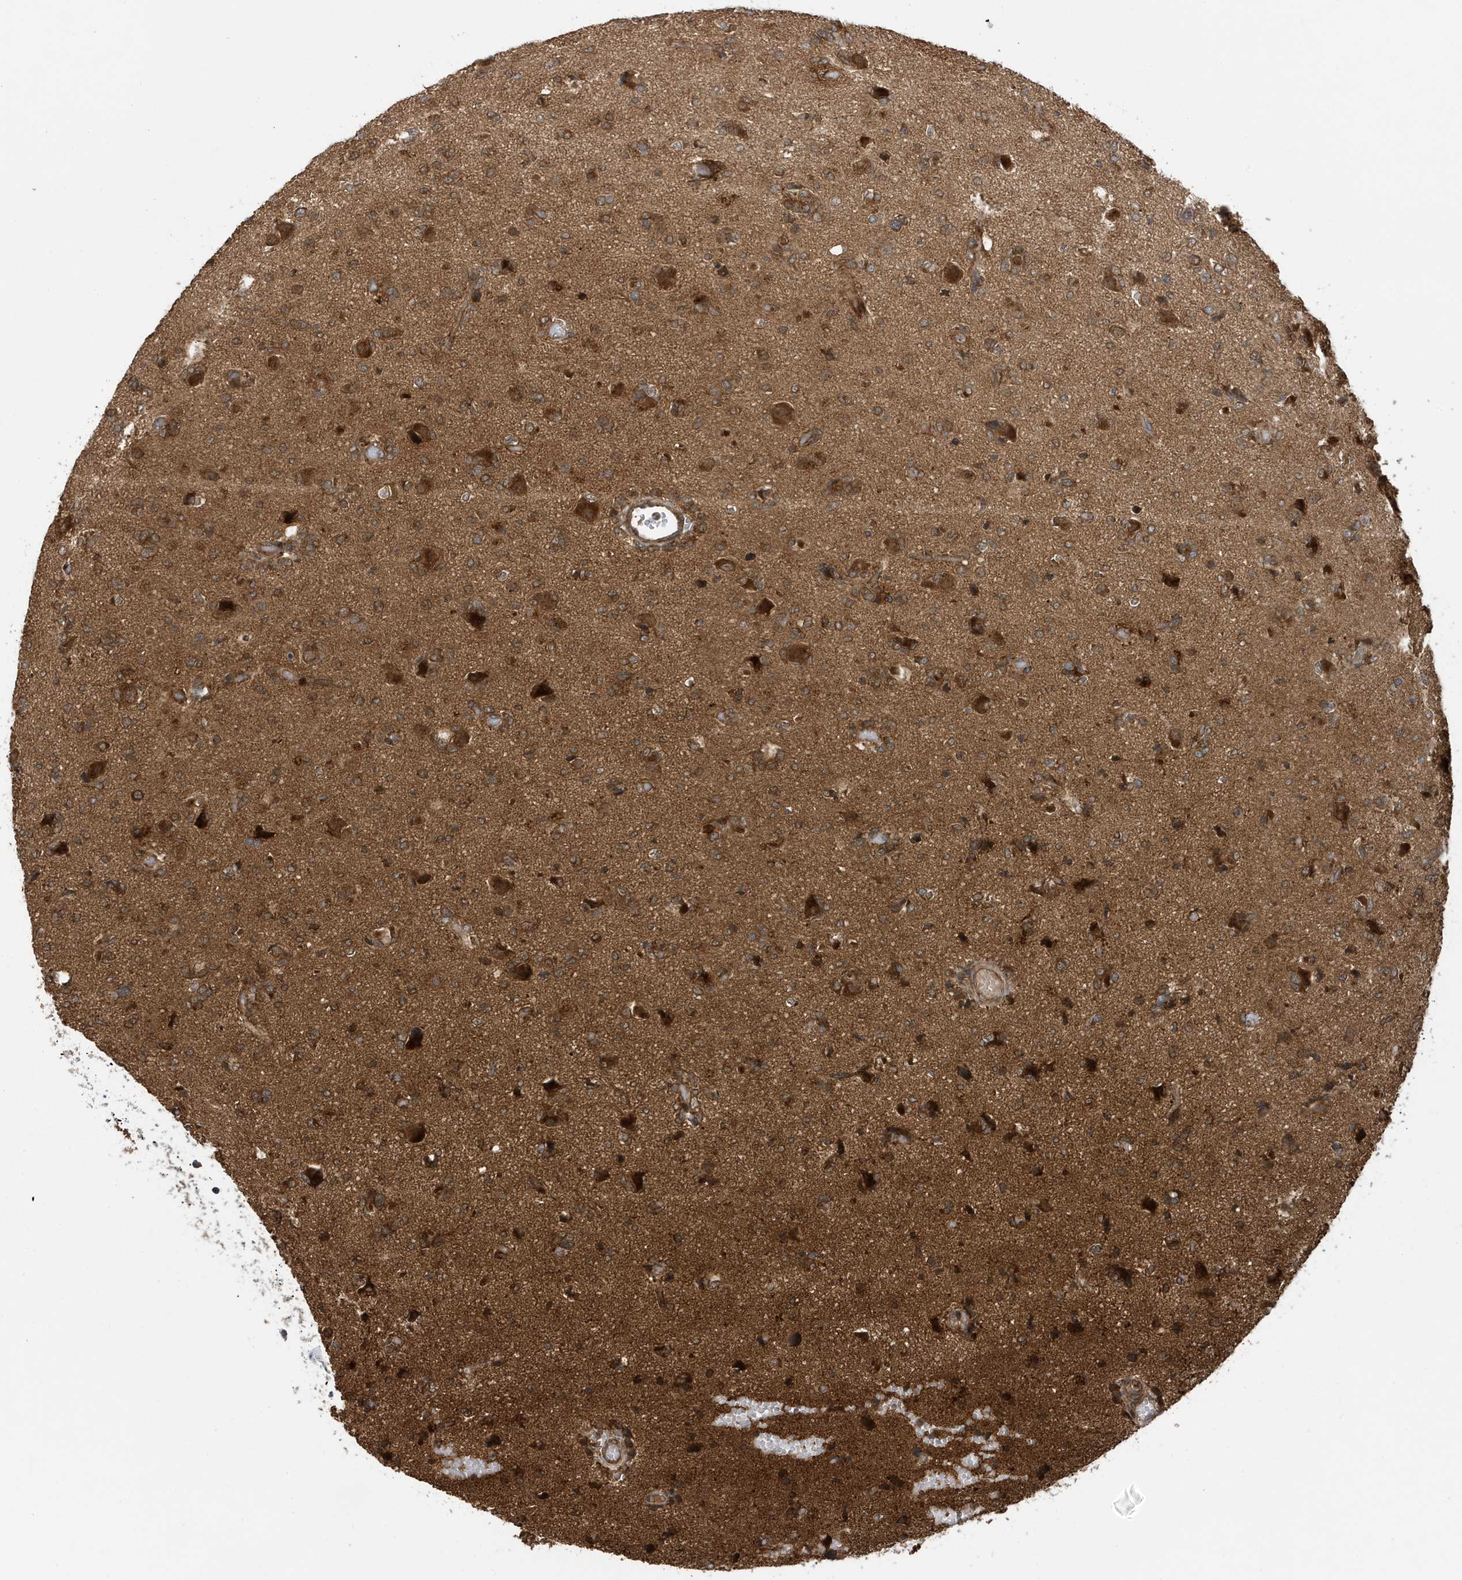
{"staining": {"intensity": "moderate", "quantity": ">75%", "location": "cytoplasmic/membranous"}, "tissue": "glioma", "cell_type": "Tumor cells", "image_type": "cancer", "snomed": [{"axis": "morphology", "description": "Glioma, malignant, High grade"}, {"axis": "topography", "description": "Brain"}], "caption": "About >75% of tumor cells in malignant high-grade glioma reveal moderate cytoplasmic/membranous protein expression as visualized by brown immunohistochemical staining.", "gene": "LAPTM4A", "patient": {"sex": "female", "age": 59}}